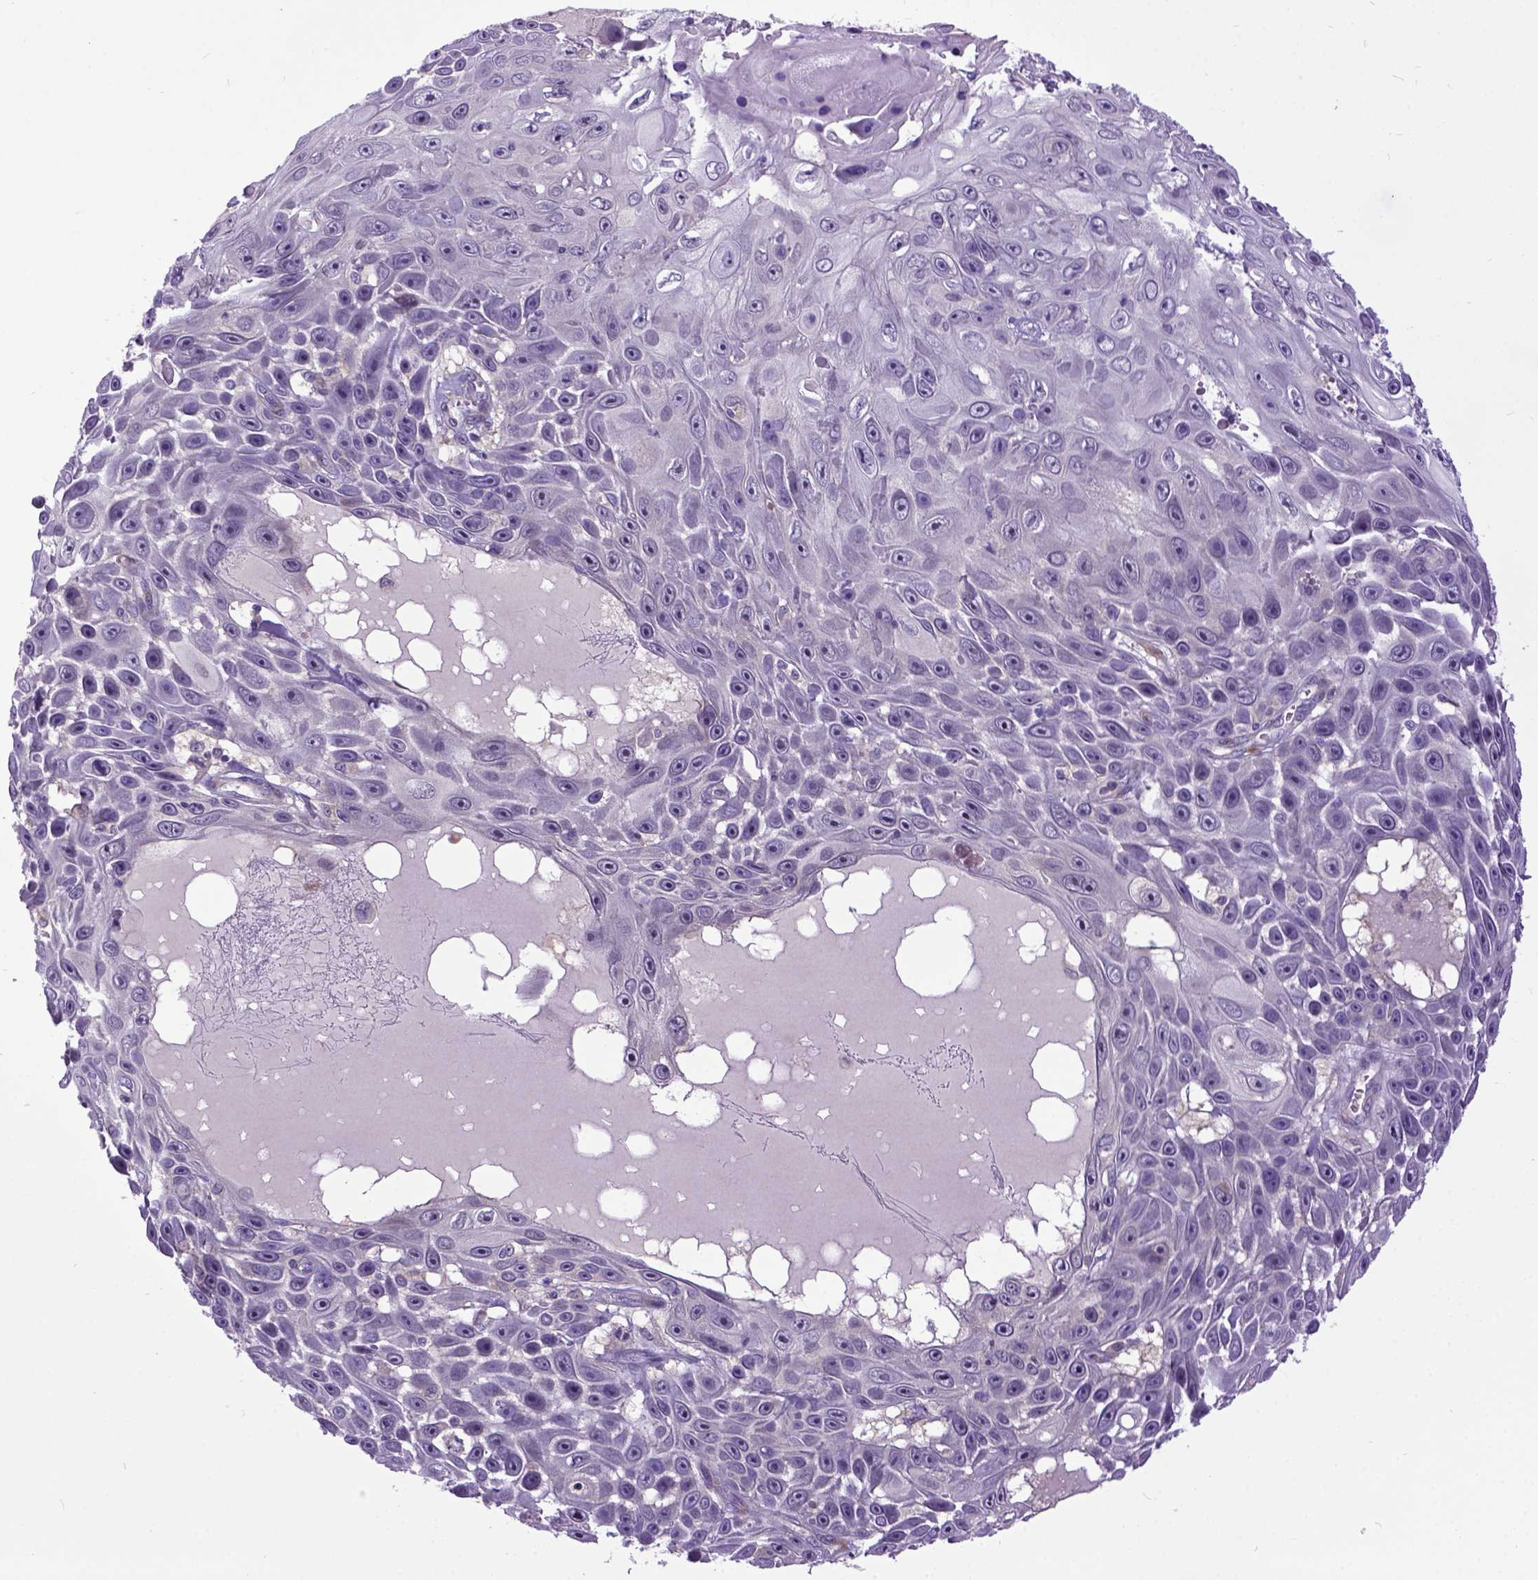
{"staining": {"intensity": "negative", "quantity": "none", "location": "none"}, "tissue": "skin cancer", "cell_type": "Tumor cells", "image_type": "cancer", "snomed": [{"axis": "morphology", "description": "Squamous cell carcinoma, NOS"}, {"axis": "topography", "description": "Skin"}], "caption": "Skin cancer was stained to show a protein in brown. There is no significant positivity in tumor cells.", "gene": "NEK5", "patient": {"sex": "male", "age": 82}}